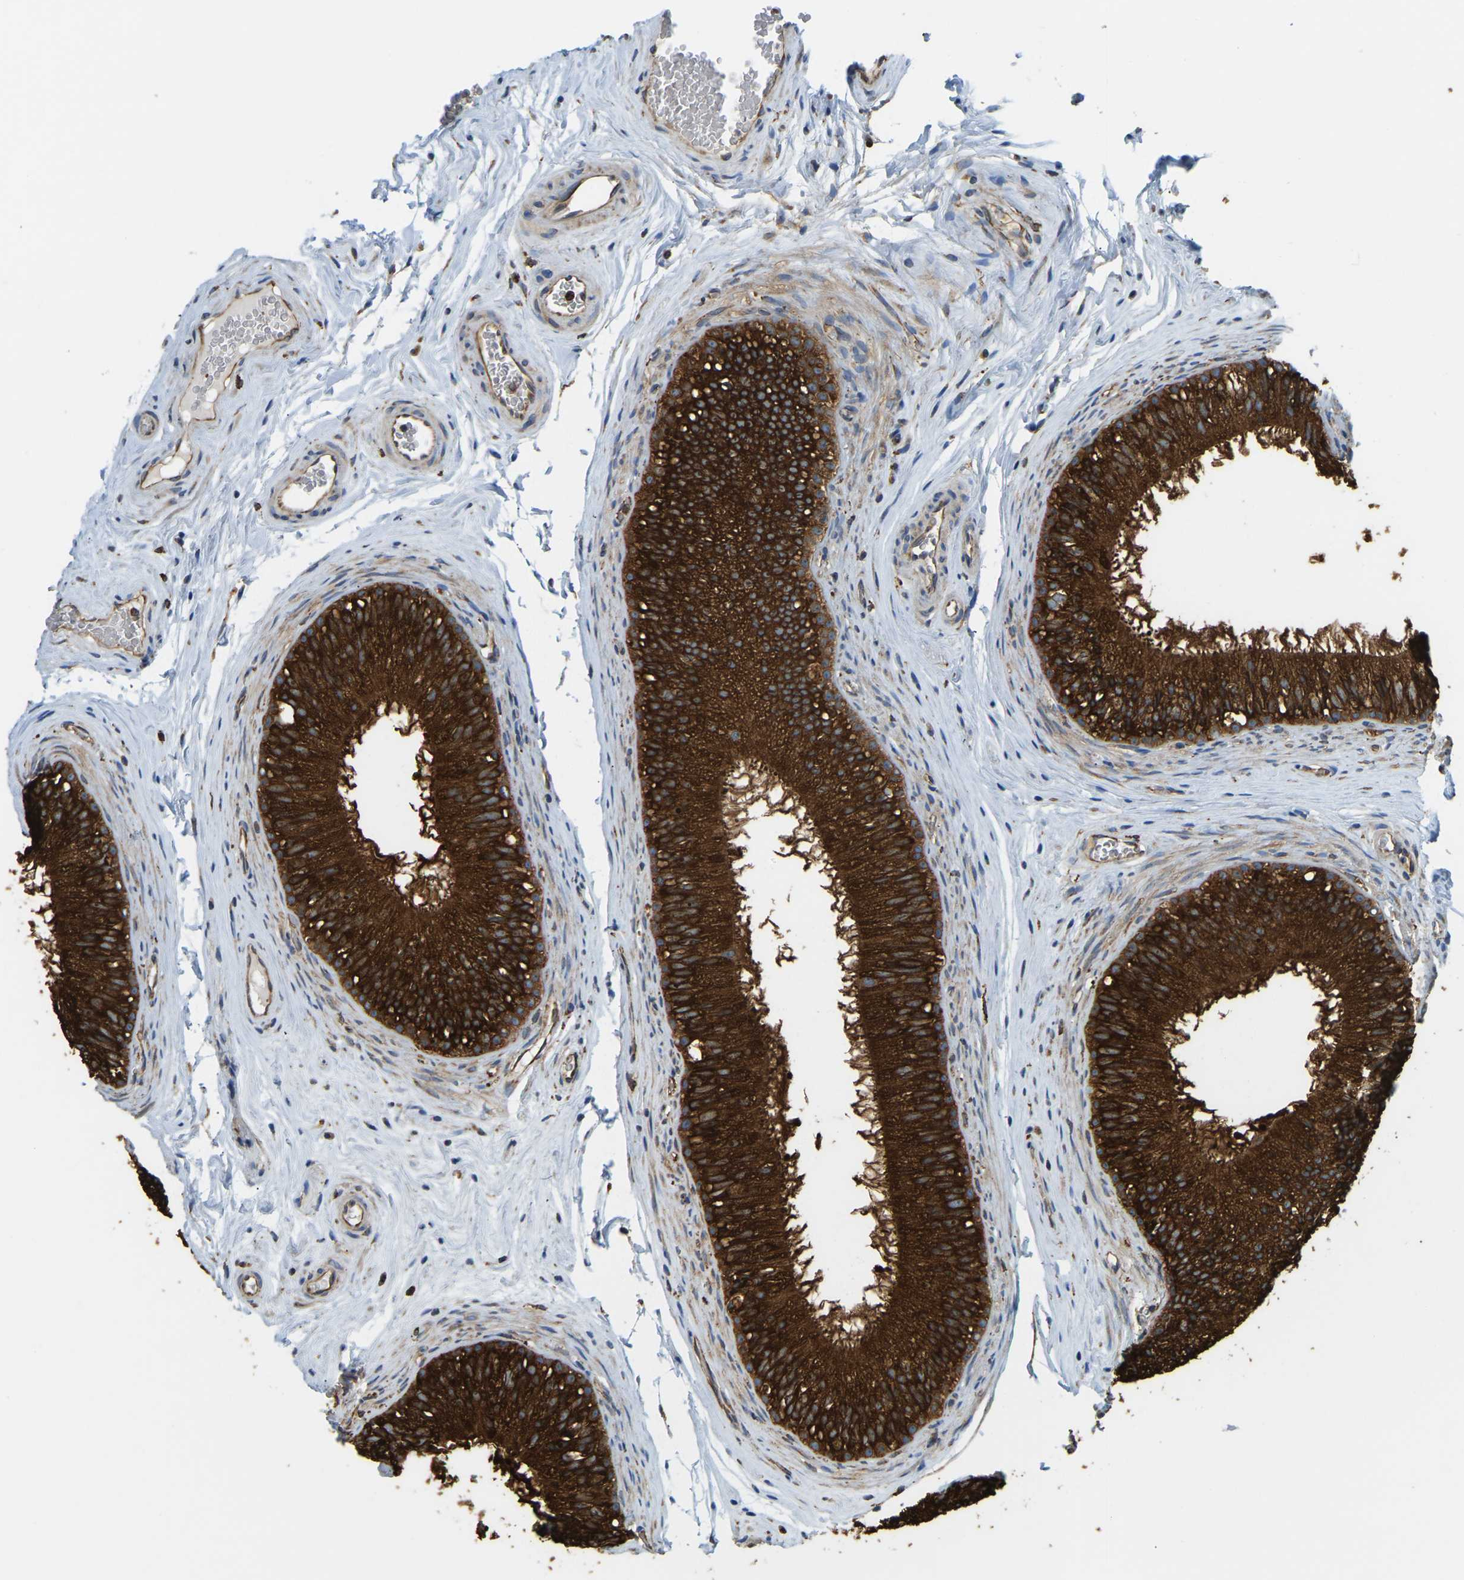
{"staining": {"intensity": "strong", "quantity": ">75%", "location": "cytoplasmic/membranous"}, "tissue": "epididymis", "cell_type": "Glandular cells", "image_type": "normal", "snomed": [{"axis": "morphology", "description": "Normal tissue, NOS"}, {"axis": "topography", "description": "Testis"}, {"axis": "topography", "description": "Epididymis"}], "caption": "The immunohistochemical stain shows strong cytoplasmic/membranous staining in glandular cells of benign epididymis. (DAB (3,3'-diaminobenzidine) = brown stain, brightfield microscopy at high magnification).", "gene": "RNF115", "patient": {"sex": "male", "age": 36}}